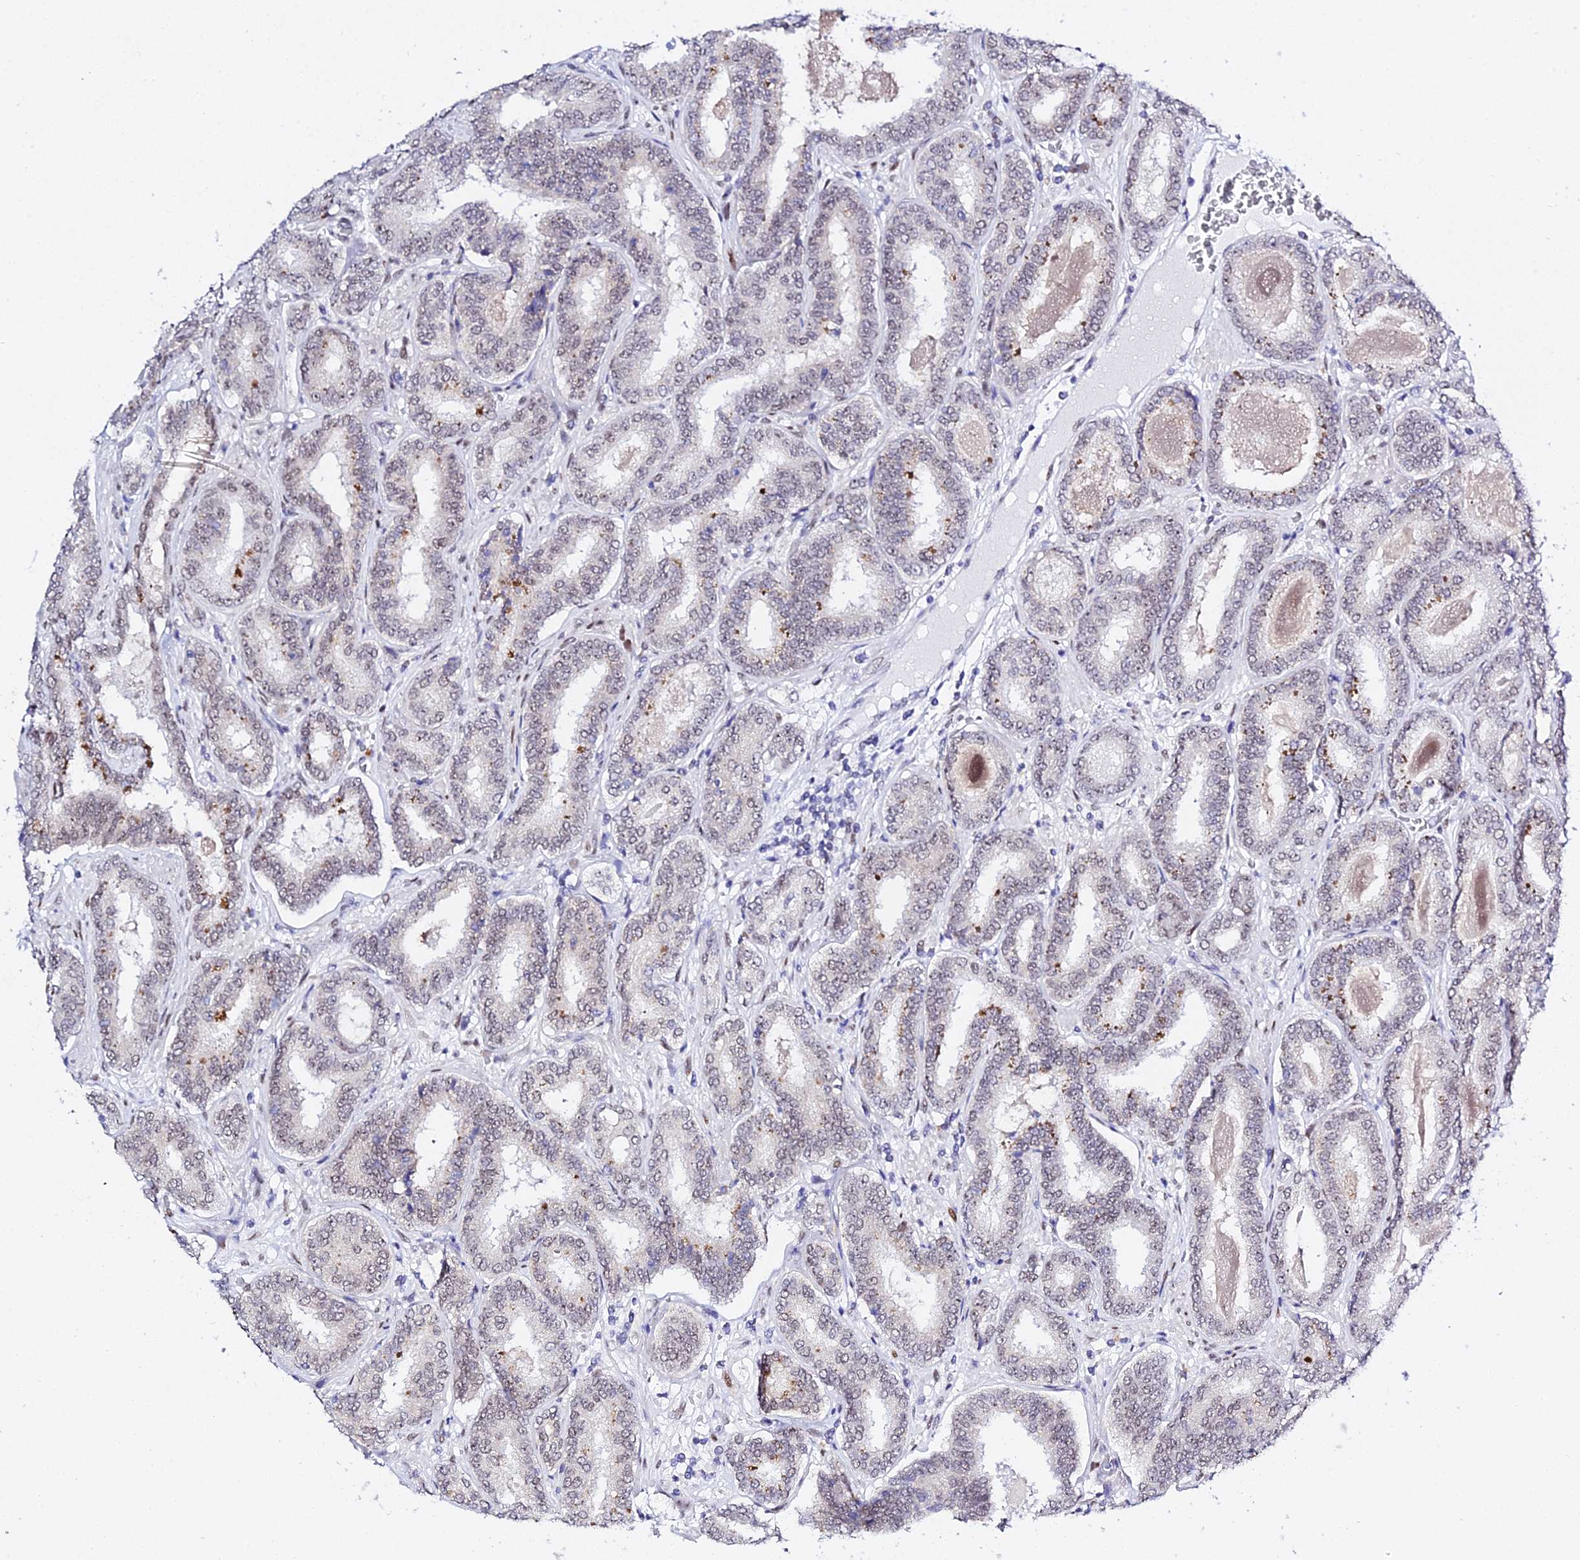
{"staining": {"intensity": "weak", "quantity": "<25%", "location": "cytoplasmic/membranous"}, "tissue": "prostate cancer", "cell_type": "Tumor cells", "image_type": "cancer", "snomed": [{"axis": "morphology", "description": "Adenocarcinoma, High grade"}, {"axis": "topography", "description": "Prostate"}], "caption": "Immunohistochemical staining of high-grade adenocarcinoma (prostate) exhibits no significant positivity in tumor cells.", "gene": "POFUT2", "patient": {"sex": "male", "age": 72}}